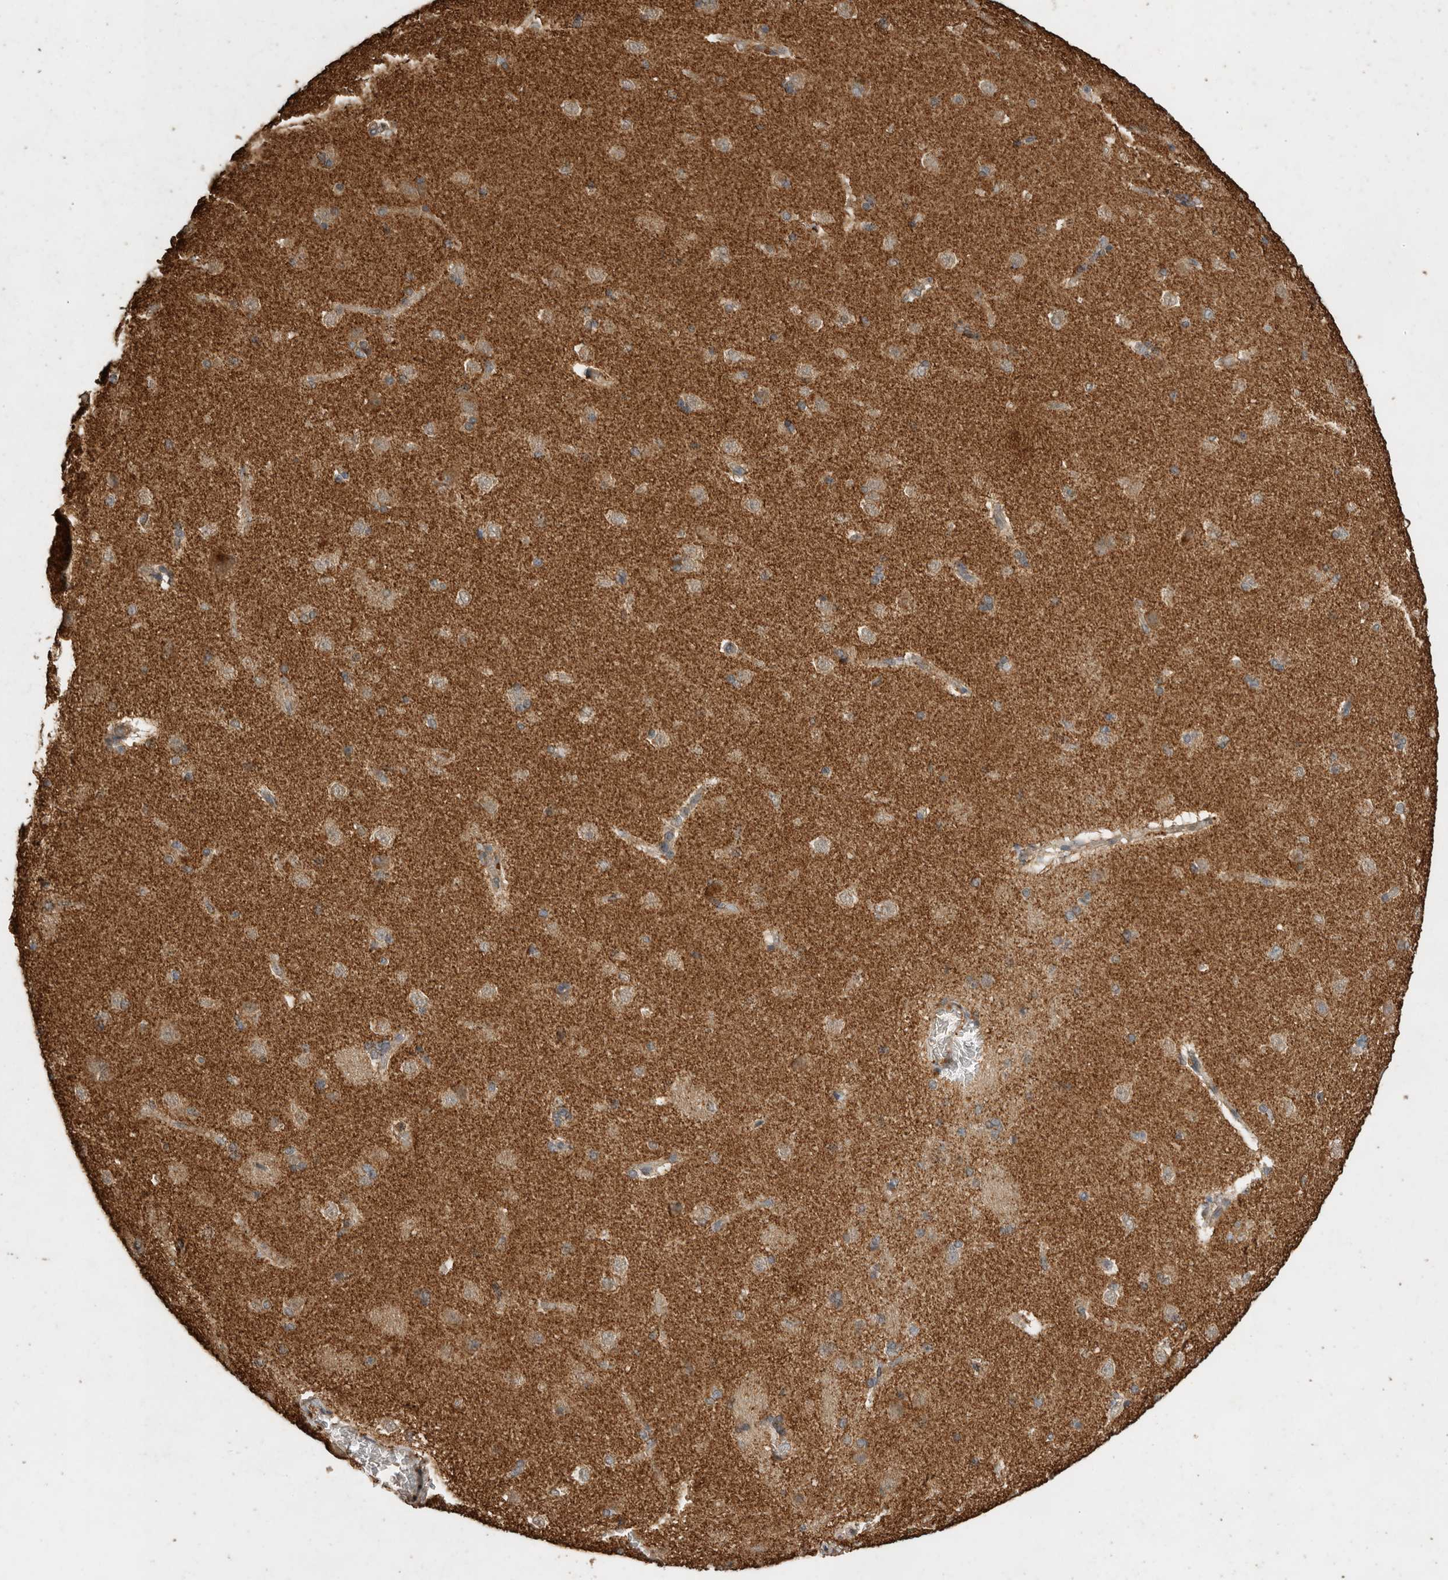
{"staining": {"intensity": "moderate", "quantity": "<25%", "location": "cytoplasmic/membranous"}, "tissue": "caudate", "cell_type": "Glial cells", "image_type": "normal", "snomed": [{"axis": "morphology", "description": "Normal tissue, NOS"}, {"axis": "topography", "description": "Lateral ventricle wall"}], "caption": "Immunohistochemistry (IHC) staining of benign caudate, which displays low levels of moderate cytoplasmic/membranous positivity in approximately <25% of glial cells indicating moderate cytoplasmic/membranous protein expression. The staining was performed using DAB (brown) for protein detection and nuclei were counterstained in hematoxylin (blue).", "gene": "CTF1", "patient": {"sex": "female", "age": 19}}